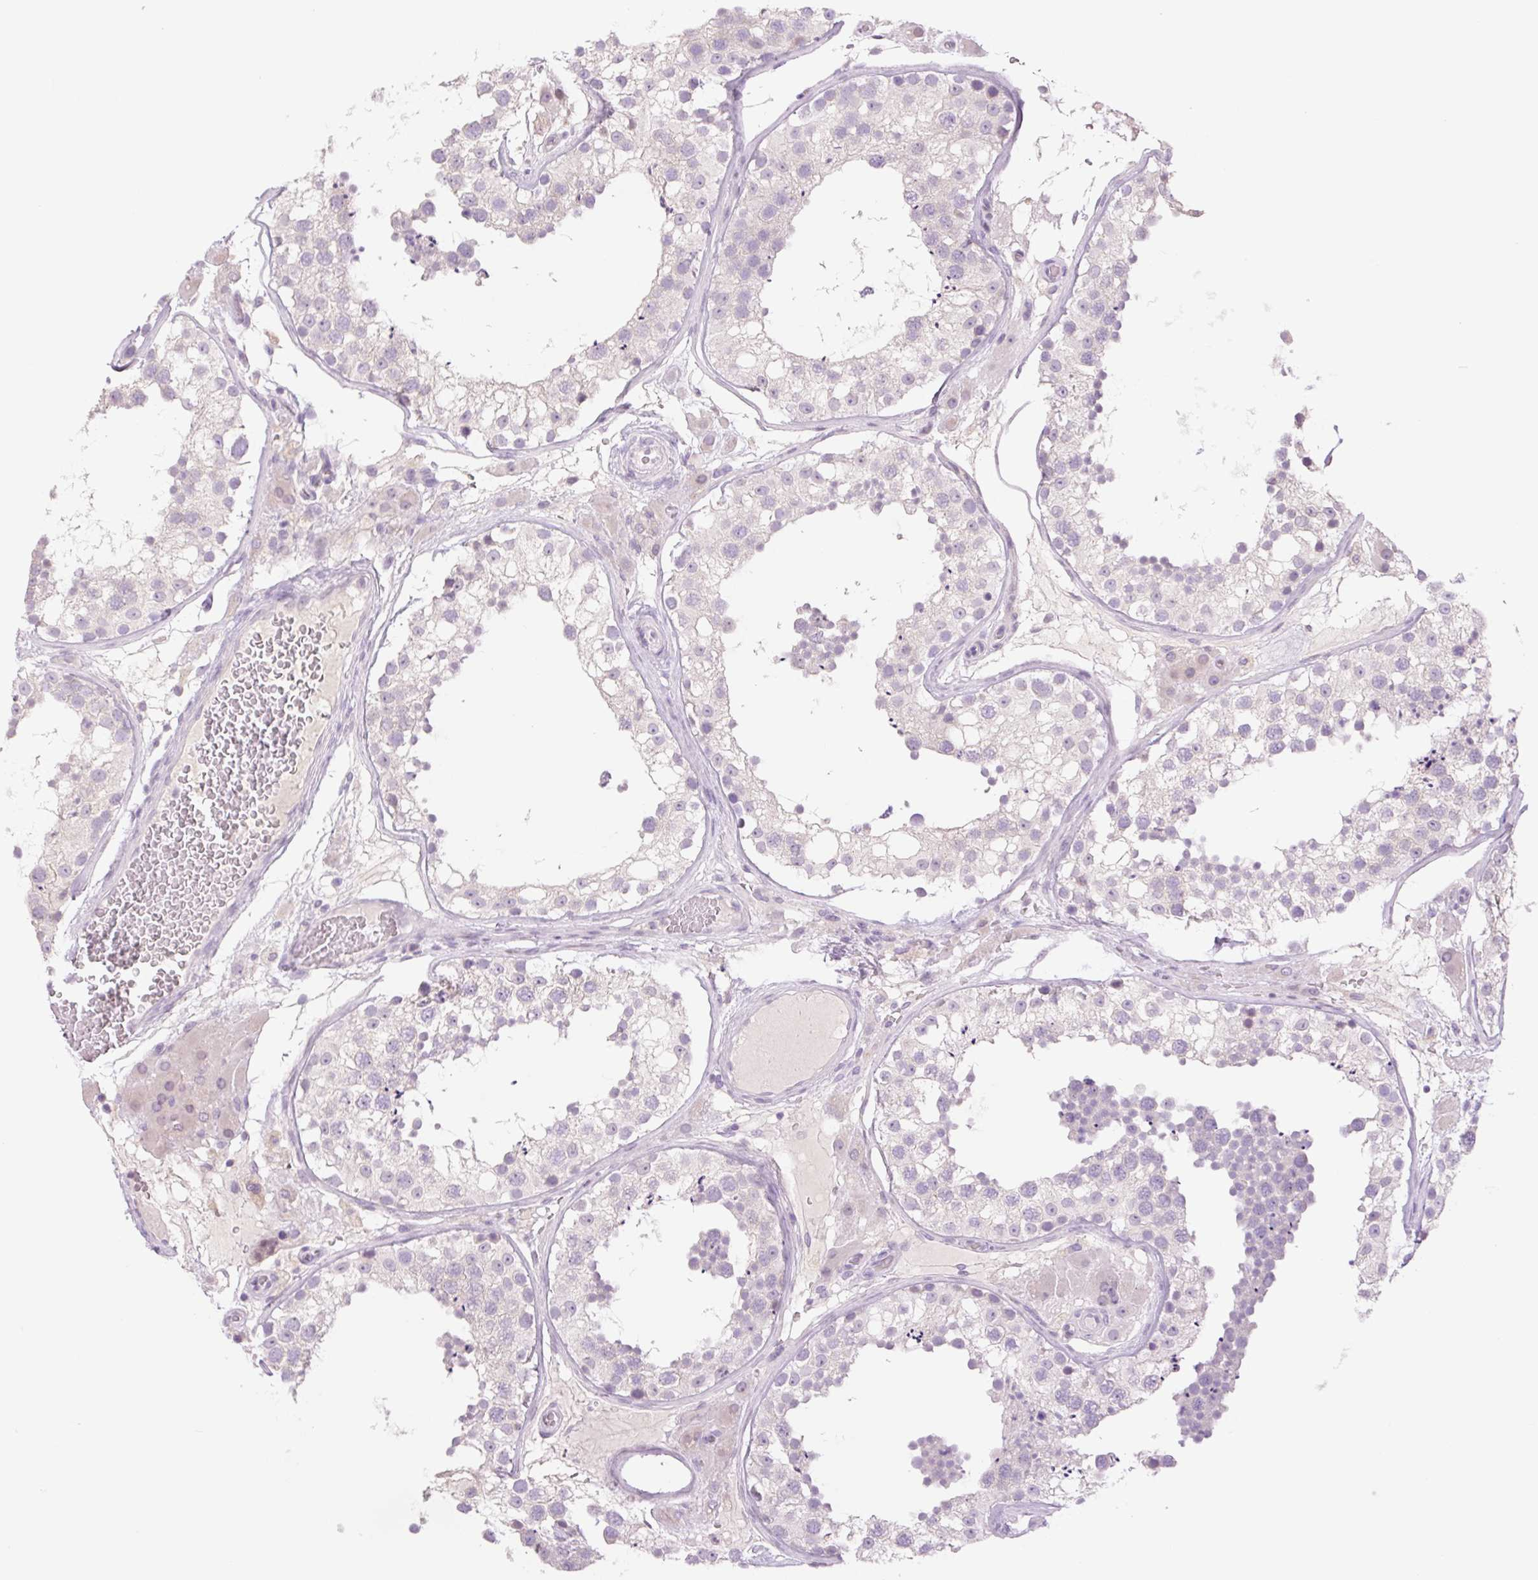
{"staining": {"intensity": "negative", "quantity": "none", "location": "none"}, "tissue": "testis", "cell_type": "Cells in seminiferous ducts", "image_type": "normal", "snomed": [{"axis": "morphology", "description": "Normal tissue, NOS"}, {"axis": "topography", "description": "Testis"}], "caption": "Human testis stained for a protein using immunohistochemistry (IHC) shows no positivity in cells in seminiferous ducts.", "gene": "TBX15", "patient": {"sex": "male", "age": 26}}